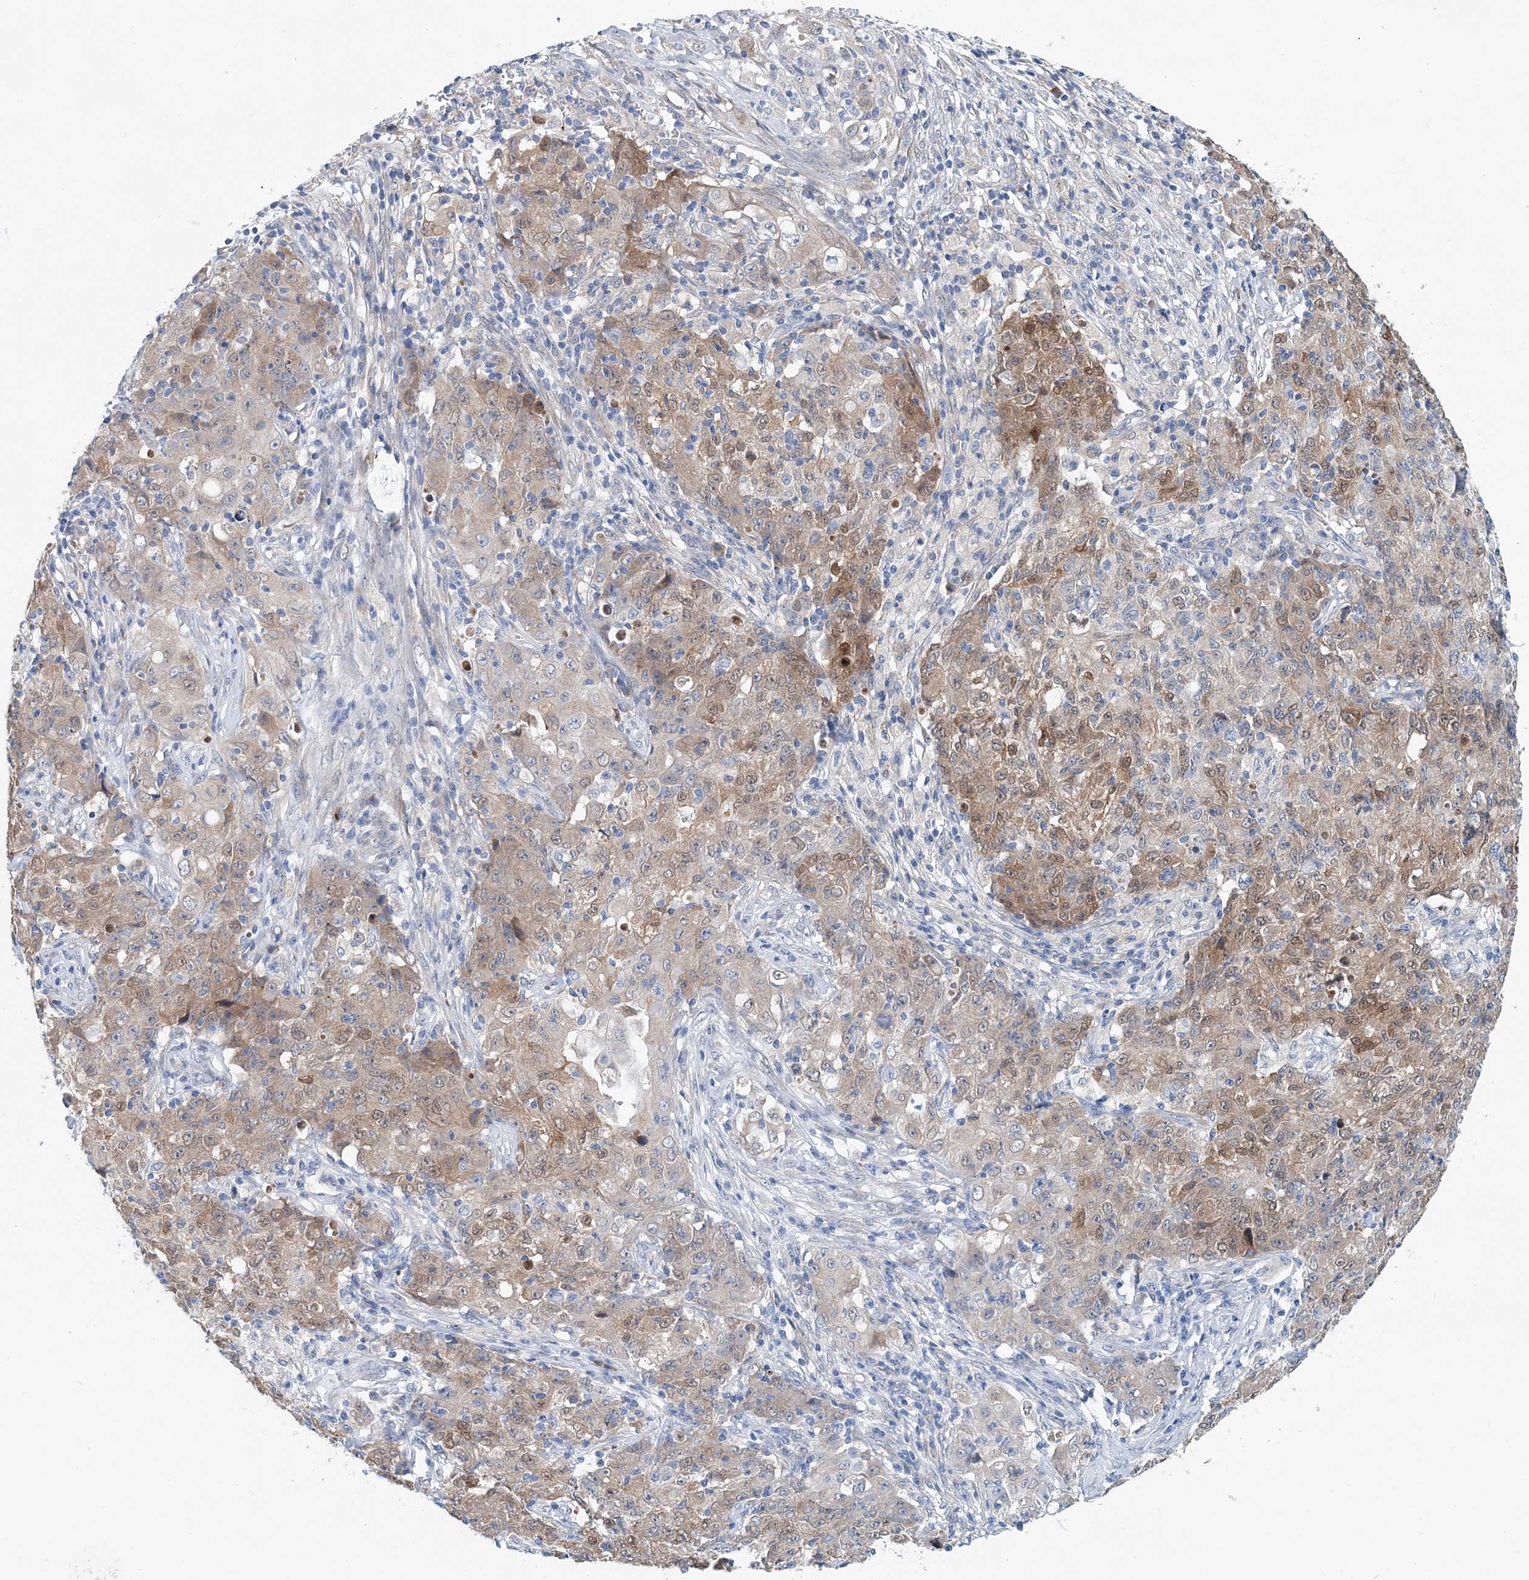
{"staining": {"intensity": "moderate", "quantity": "25%-75%", "location": "cytoplasmic/membranous"}, "tissue": "ovarian cancer", "cell_type": "Tumor cells", "image_type": "cancer", "snomed": [{"axis": "morphology", "description": "Carcinoma, endometroid"}, {"axis": "topography", "description": "Ovary"}], "caption": "This photomicrograph reveals ovarian cancer stained with immunohistochemistry to label a protein in brown. The cytoplasmic/membranous of tumor cells show moderate positivity for the protein. Nuclei are counter-stained blue.", "gene": "PFN2", "patient": {"sex": "female", "age": 42}}